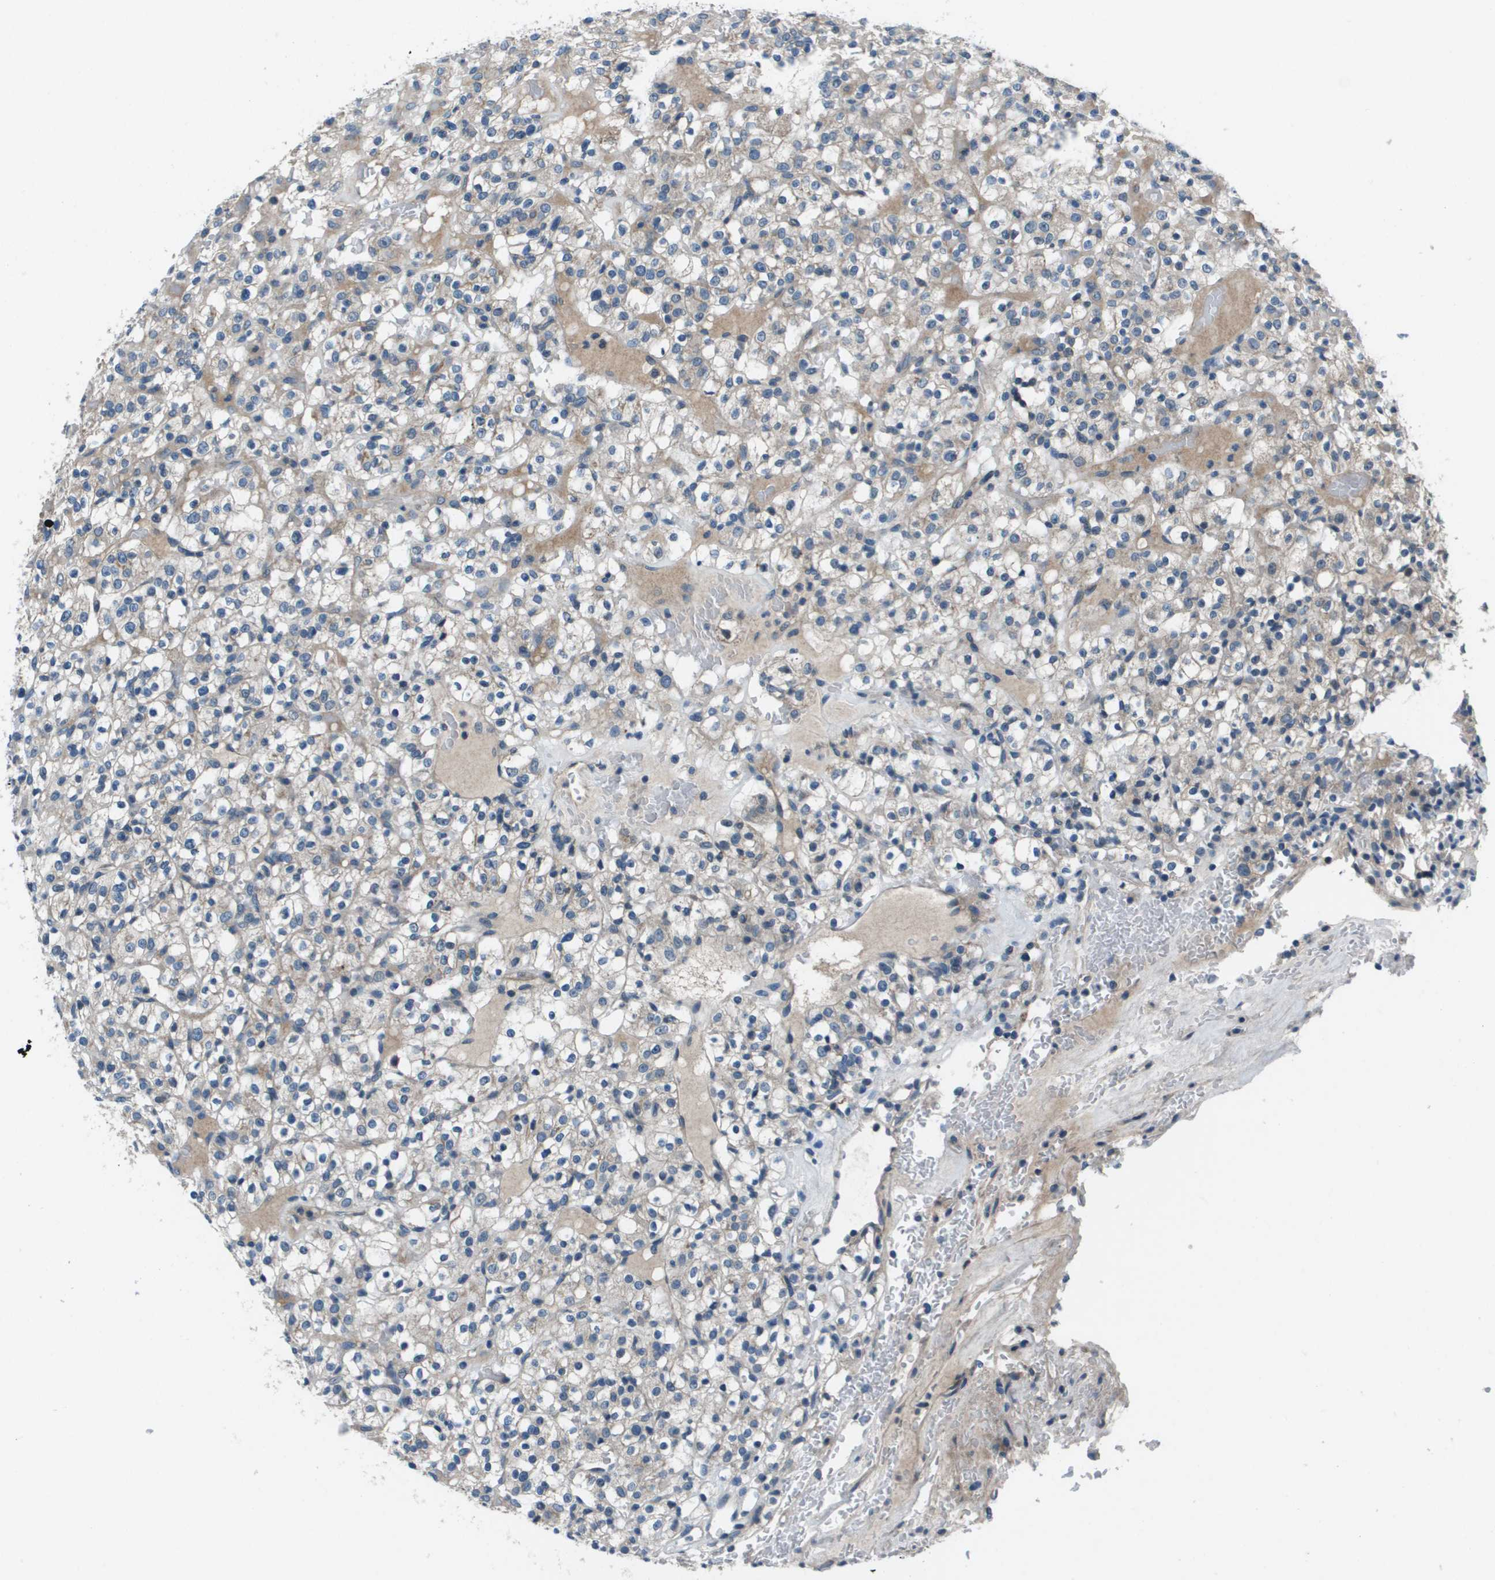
{"staining": {"intensity": "weak", "quantity": "<25%", "location": "cytoplasmic/membranous"}, "tissue": "renal cancer", "cell_type": "Tumor cells", "image_type": "cancer", "snomed": [{"axis": "morphology", "description": "Normal tissue, NOS"}, {"axis": "morphology", "description": "Adenocarcinoma, NOS"}, {"axis": "topography", "description": "Kidney"}], "caption": "High magnification brightfield microscopy of renal adenocarcinoma stained with DAB (3,3'-diaminobenzidine) (brown) and counterstained with hematoxylin (blue): tumor cells show no significant staining.", "gene": "PCOLCE", "patient": {"sex": "female", "age": 72}}